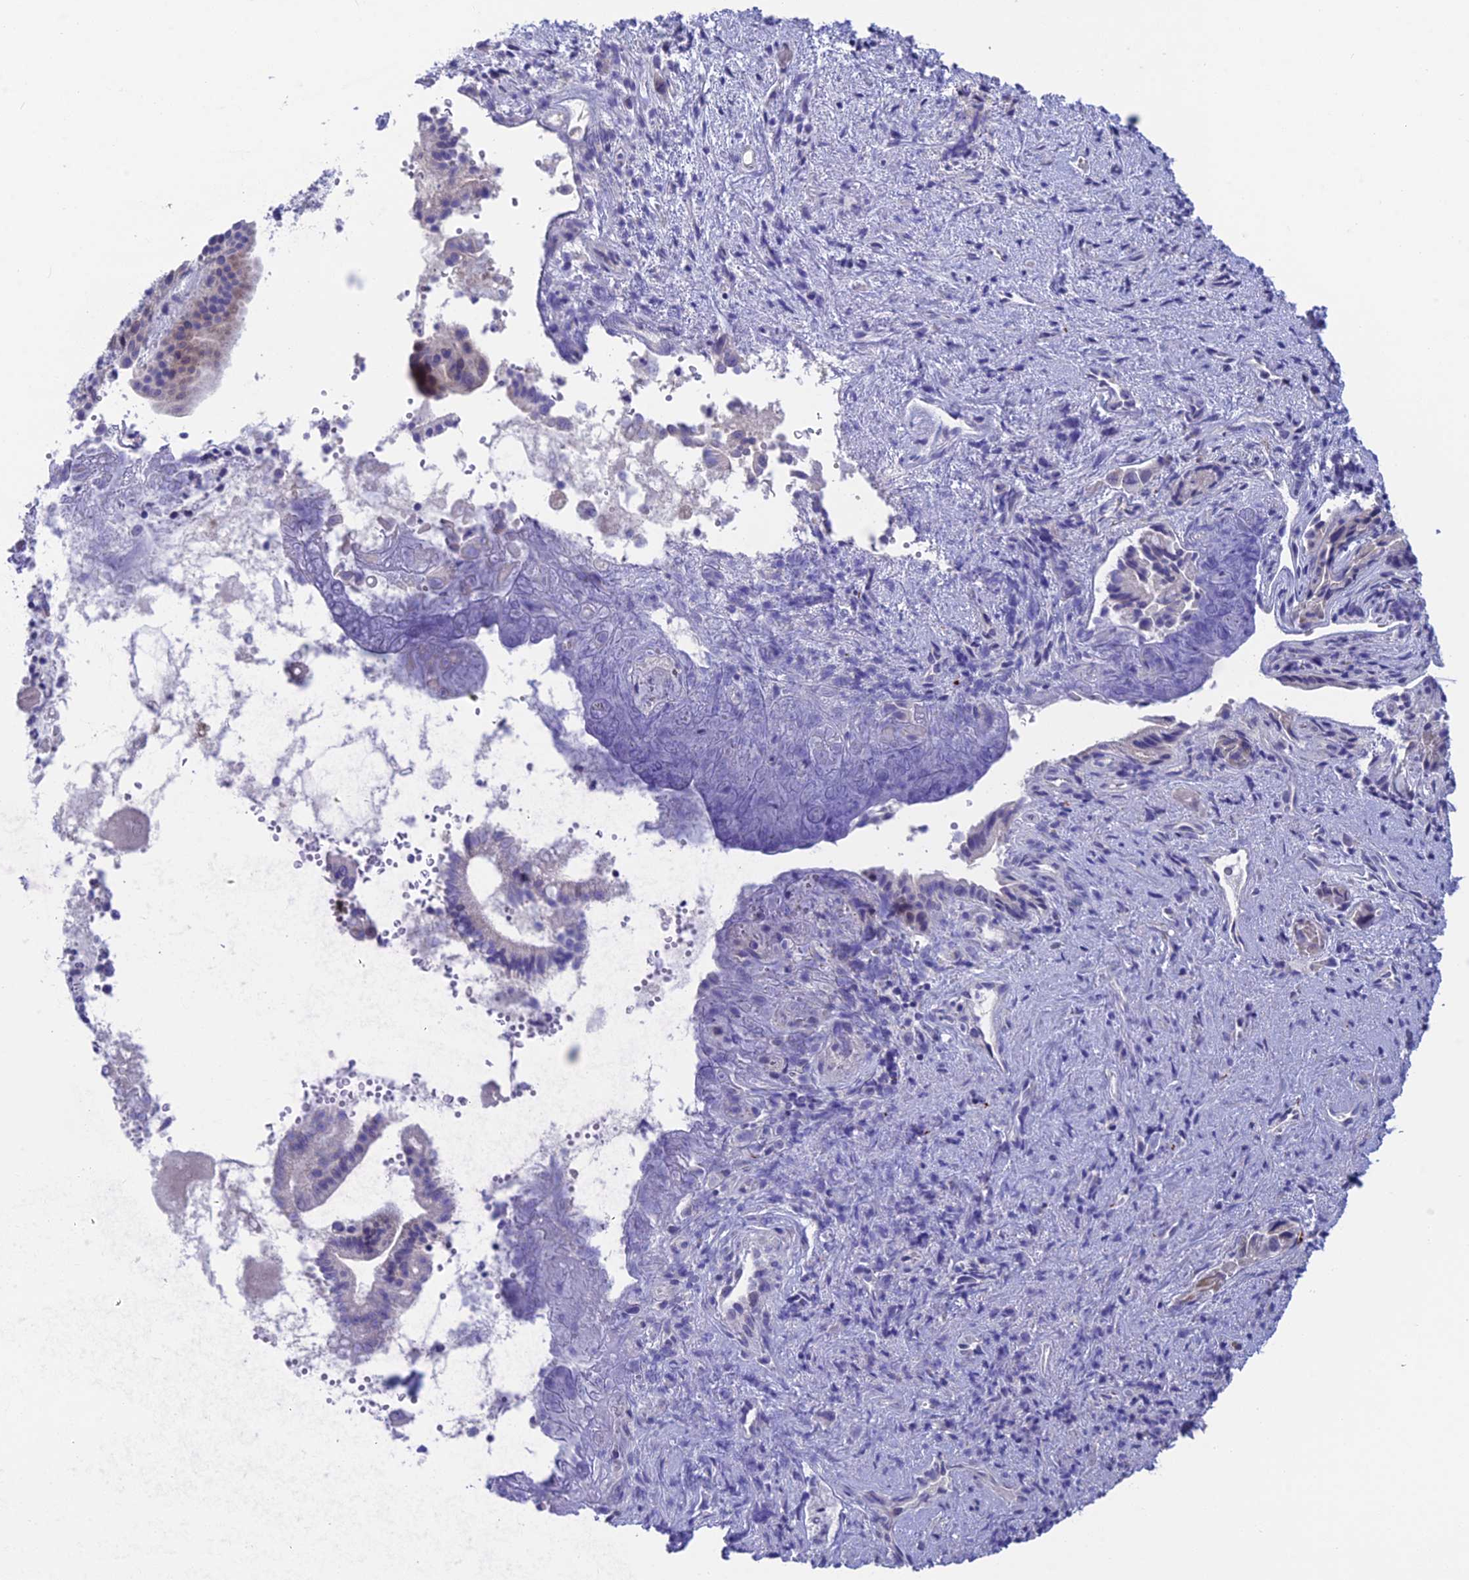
{"staining": {"intensity": "moderate", "quantity": "<25%", "location": "cytoplasmic/membranous"}, "tissue": "pancreatic cancer", "cell_type": "Tumor cells", "image_type": "cancer", "snomed": [{"axis": "morphology", "description": "Adenocarcinoma, NOS"}, {"axis": "topography", "description": "Pancreas"}], "caption": "Immunohistochemical staining of adenocarcinoma (pancreatic) demonstrates moderate cytoplasmic/membranous protein expression in approximately <25% of tumor cells.", "gene": "XPO7", "patient": {"sex": "female", "age": 77}}